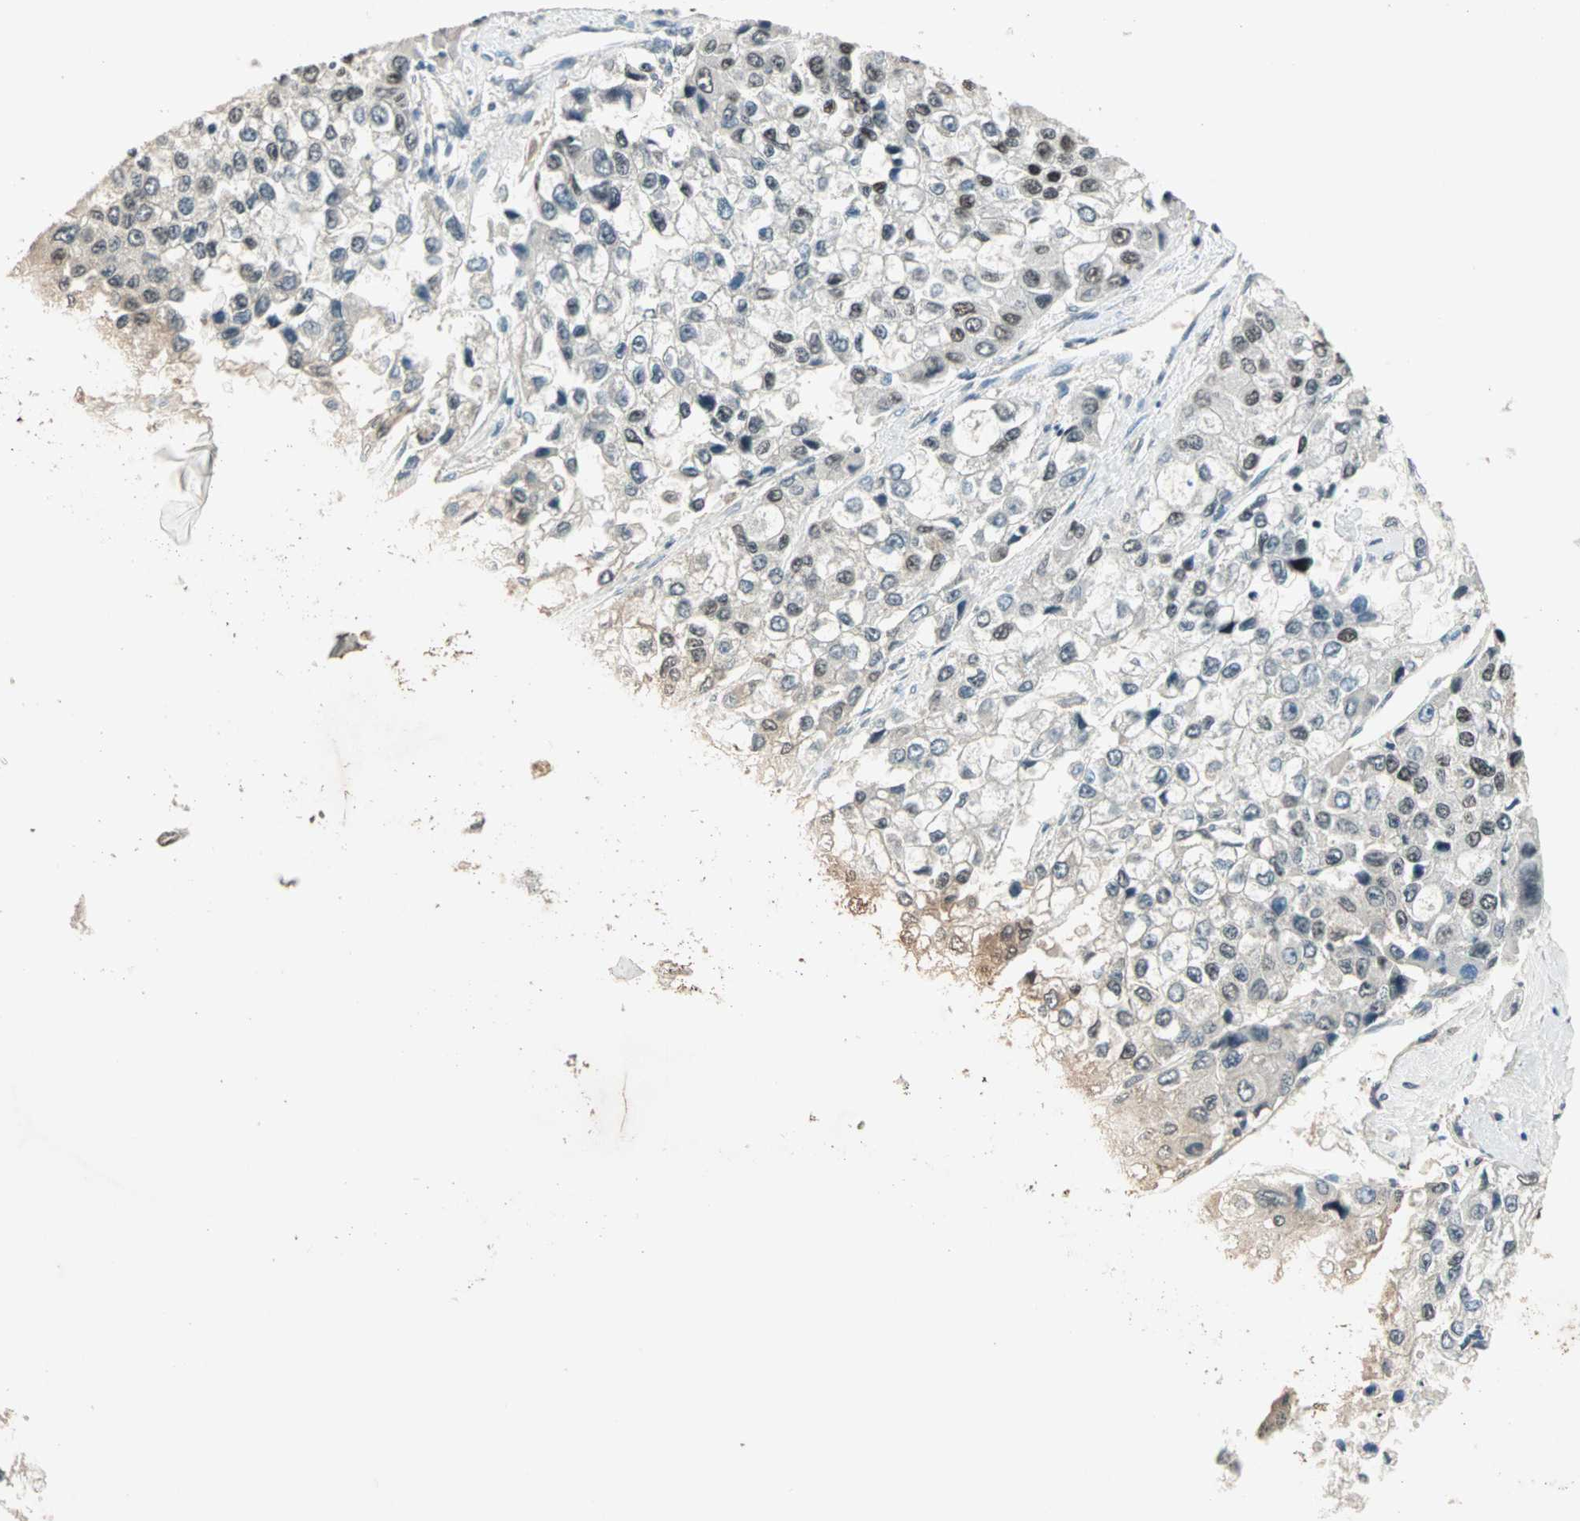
{"staining": {"intensity": "moderate", "quantity": "<25%", "location": "nuclear"}, "tissue": "liver cancer", "cell_type": "Tumor cells", "image_type": "cancer", "snomed": [{"axis": "morphology", "description": "Carcinoma, Hepatocellular, NOS"}, {"axis": "topography", "description": "Liver"}], "caption": "Liver hepatocellular carcinoma was stained to show a protein in brown. There is low levels of moderate nuclear expression in about <25% of tumor cells. (Brightfield microscopy of DAB IHC at high magnification).", "gene": "MDC1", "patient": {"sex": "female", "age": 66}}